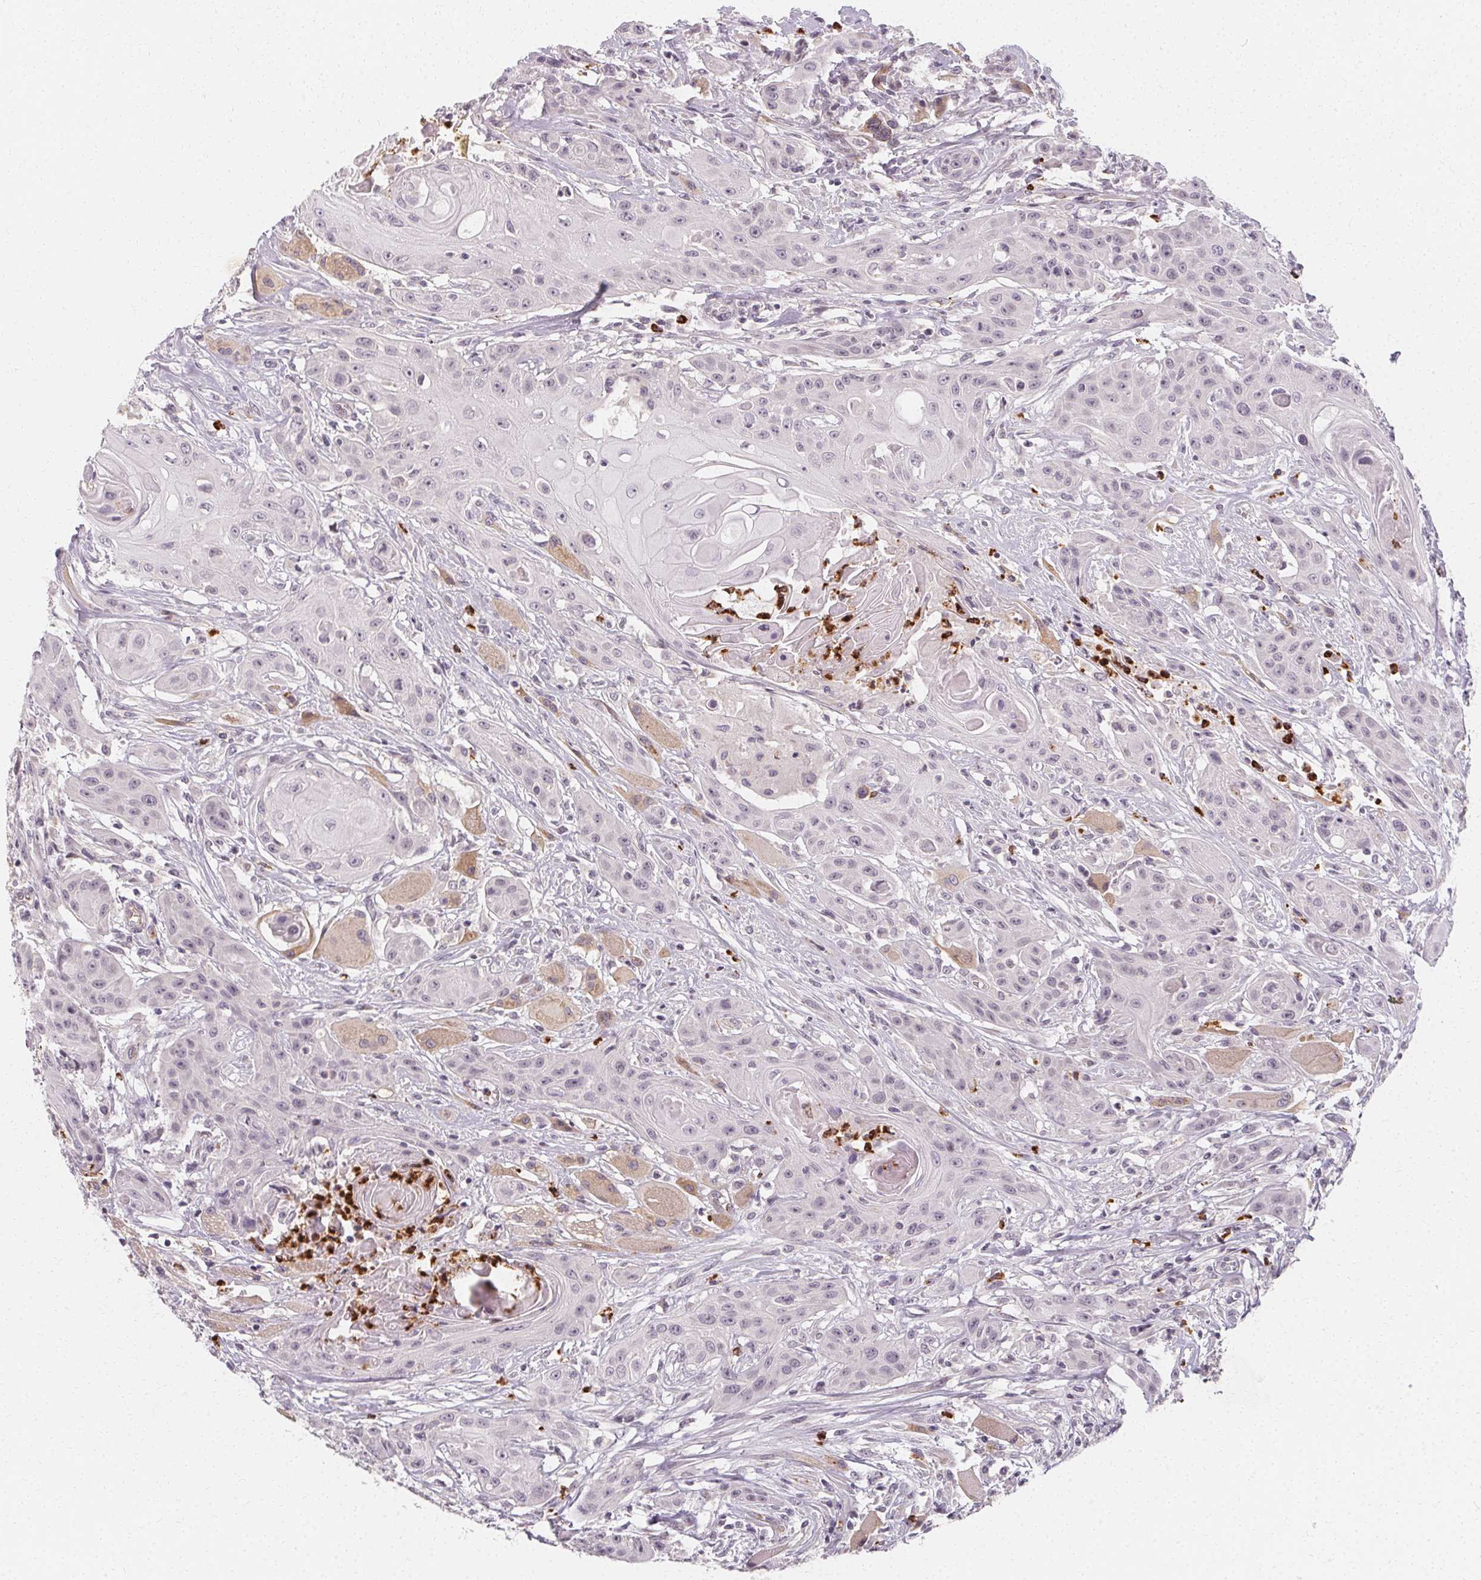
{"staining": {"intensity": "negative", "quantity": "none", "location": "none"}, "tissue": "head and neck cancer", "cell_type": "Tumor cells", "image_type": "cancer", "snomed": [{"axis": "morphology", "description": "Squamous cell carcinoma, NOS"}, {"axis": "topography", "description": "Oral tissue"}, {"axis": "topography", "description": "Head-Neck"}, {"axis": "topography", "description": "Neck, NOS"}], "caption": "The immunohistochemistry histopathology image has no significant positivity in tumor cells of head and neck cancer tissue.", "gene": "CLCNKB", "patient": {"sex": "female", "age": 55}}